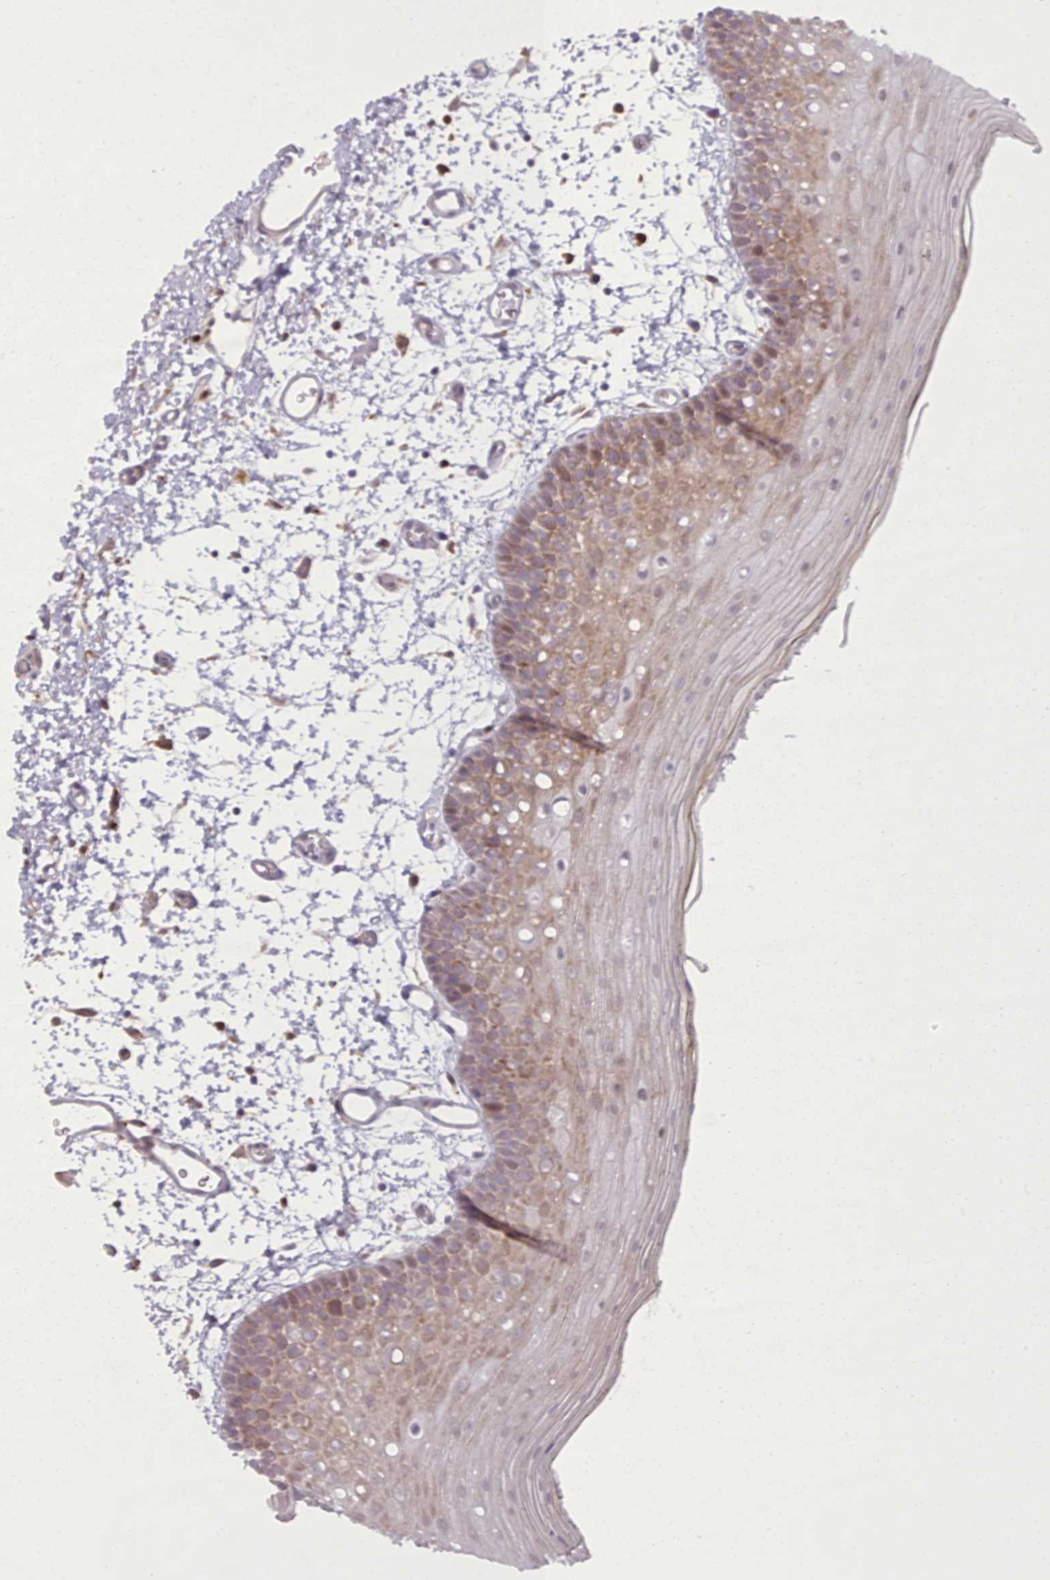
{"staining": {"intensity": "moderate", "quantity": ">75%", "location": "cytoplasmic/membranous"}, "tissue": "oral mucosa", "cell_type": "Squamous epithelial cells", "image_type": "normal", "snomed": [{"axis": "morphology", "description": "Normal tissue, NOS"}, {"axis": "topography", "description": "Oral tissue"}, {"axis": "topography", "description": "Tounge, NOS"}], "caption": "A brown stain labels moderate cytoplasmic/membranous staining of a protein in squamous epithelial cells of normal oral mucosa.", "gene": "LGALS9B", "patient": {"sex": "female", "age": 81}}